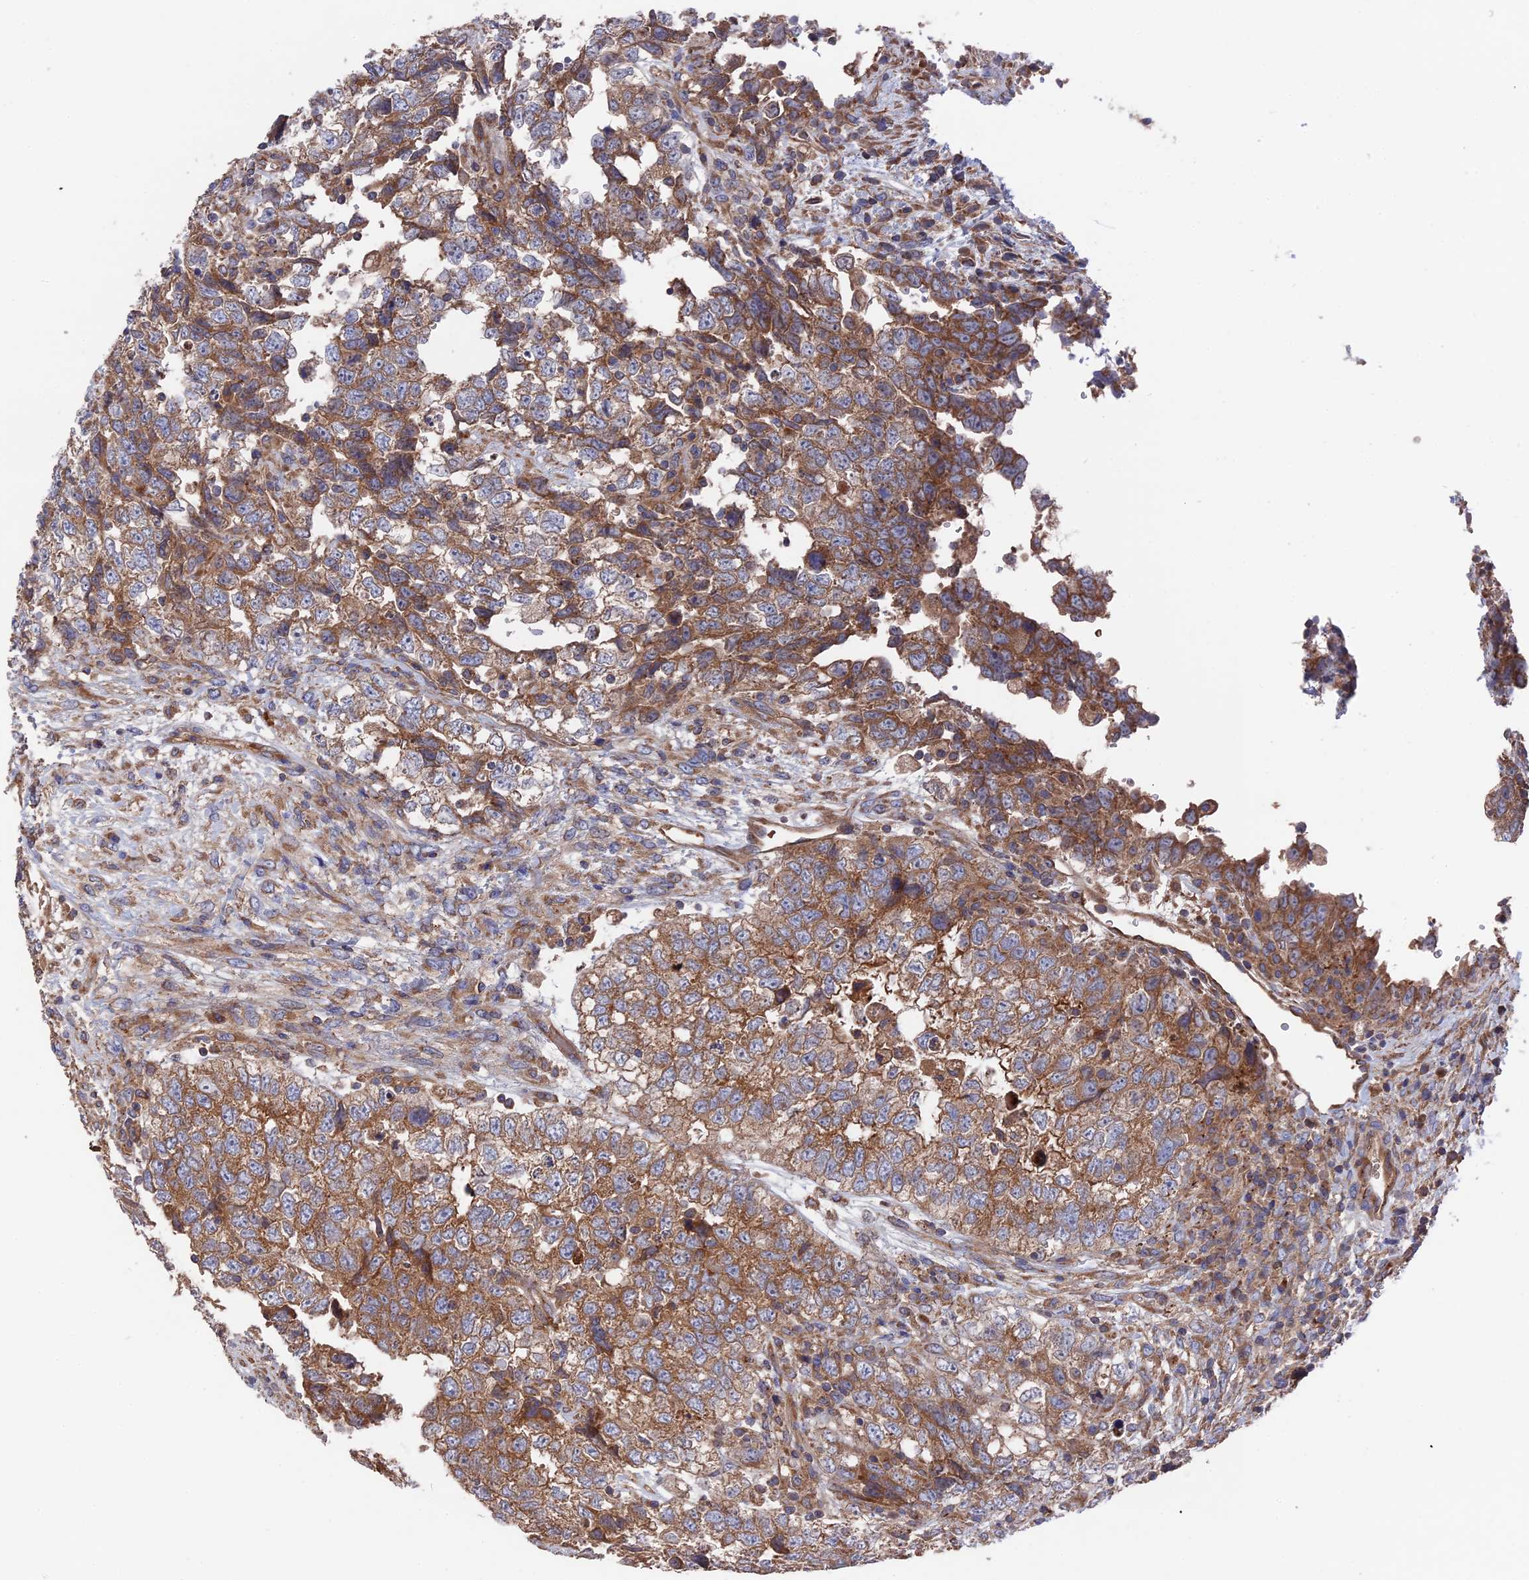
{"staining": {"intensity": "moderate", "quantity": ">75%", "location": "cytoplasmic/membranous"}, "tissue": "testis cancer", "cell_type": "Tumor cells", "image_type": "cancer", "snomed": [{"axis": "morphology", "description": "Carcinoma, Embryonal, NOS"}, {"axis": "topography", "description": "Testis"}], "caption": "Human testis embryonal carcinoma stained with a brown dye demonstrates moderate cytoplasmic/membranous positive positivity in approximately >75% of tumor cells.", "gene": "TELO2", "patient": {"sex": "male", "age": 37}}